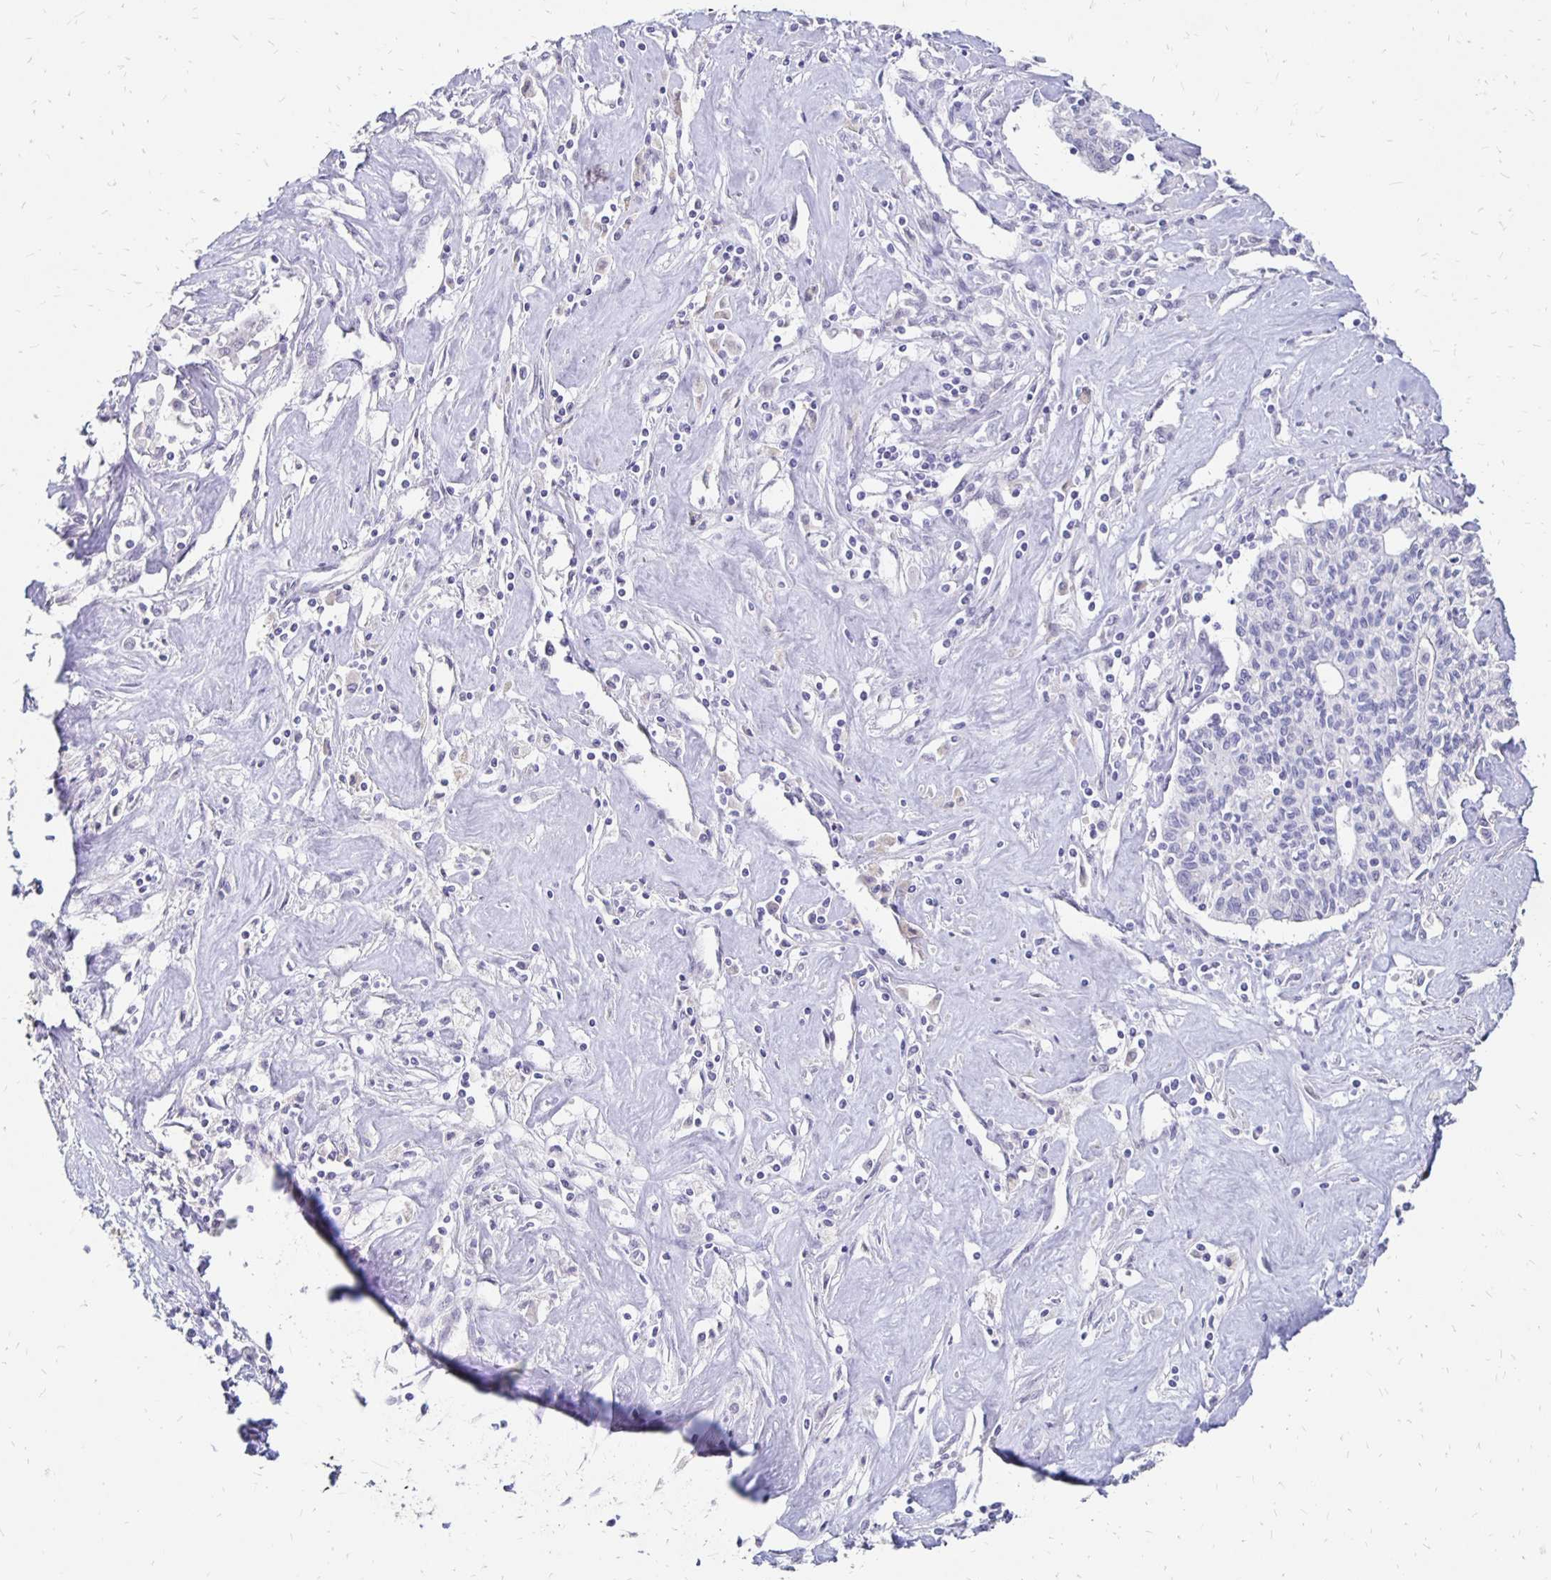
{"staining": {"intensity": "negative", "quantity": "none", "location": "none"}, "tissue": "liver cancer", "cell_type": "Tumor cells", "image_type": "cancer", "snomed": [{"axis": "morphology", "description": "Cholangiocarcinoma"}, {"axis": "topography", "description": "Liver"}], "caption": "High power microscopy histopathology image of an immunohistochemistry (IHC) image of liver cancer (cholangiocarcinoma), revealing no significant expression in tumor cells. (Brightfield microscopy of DAB immunohistochemistry (IHC) at high magnification).", "gene": "ATOSB", "patient": {"sex": "female", "age": 61}}